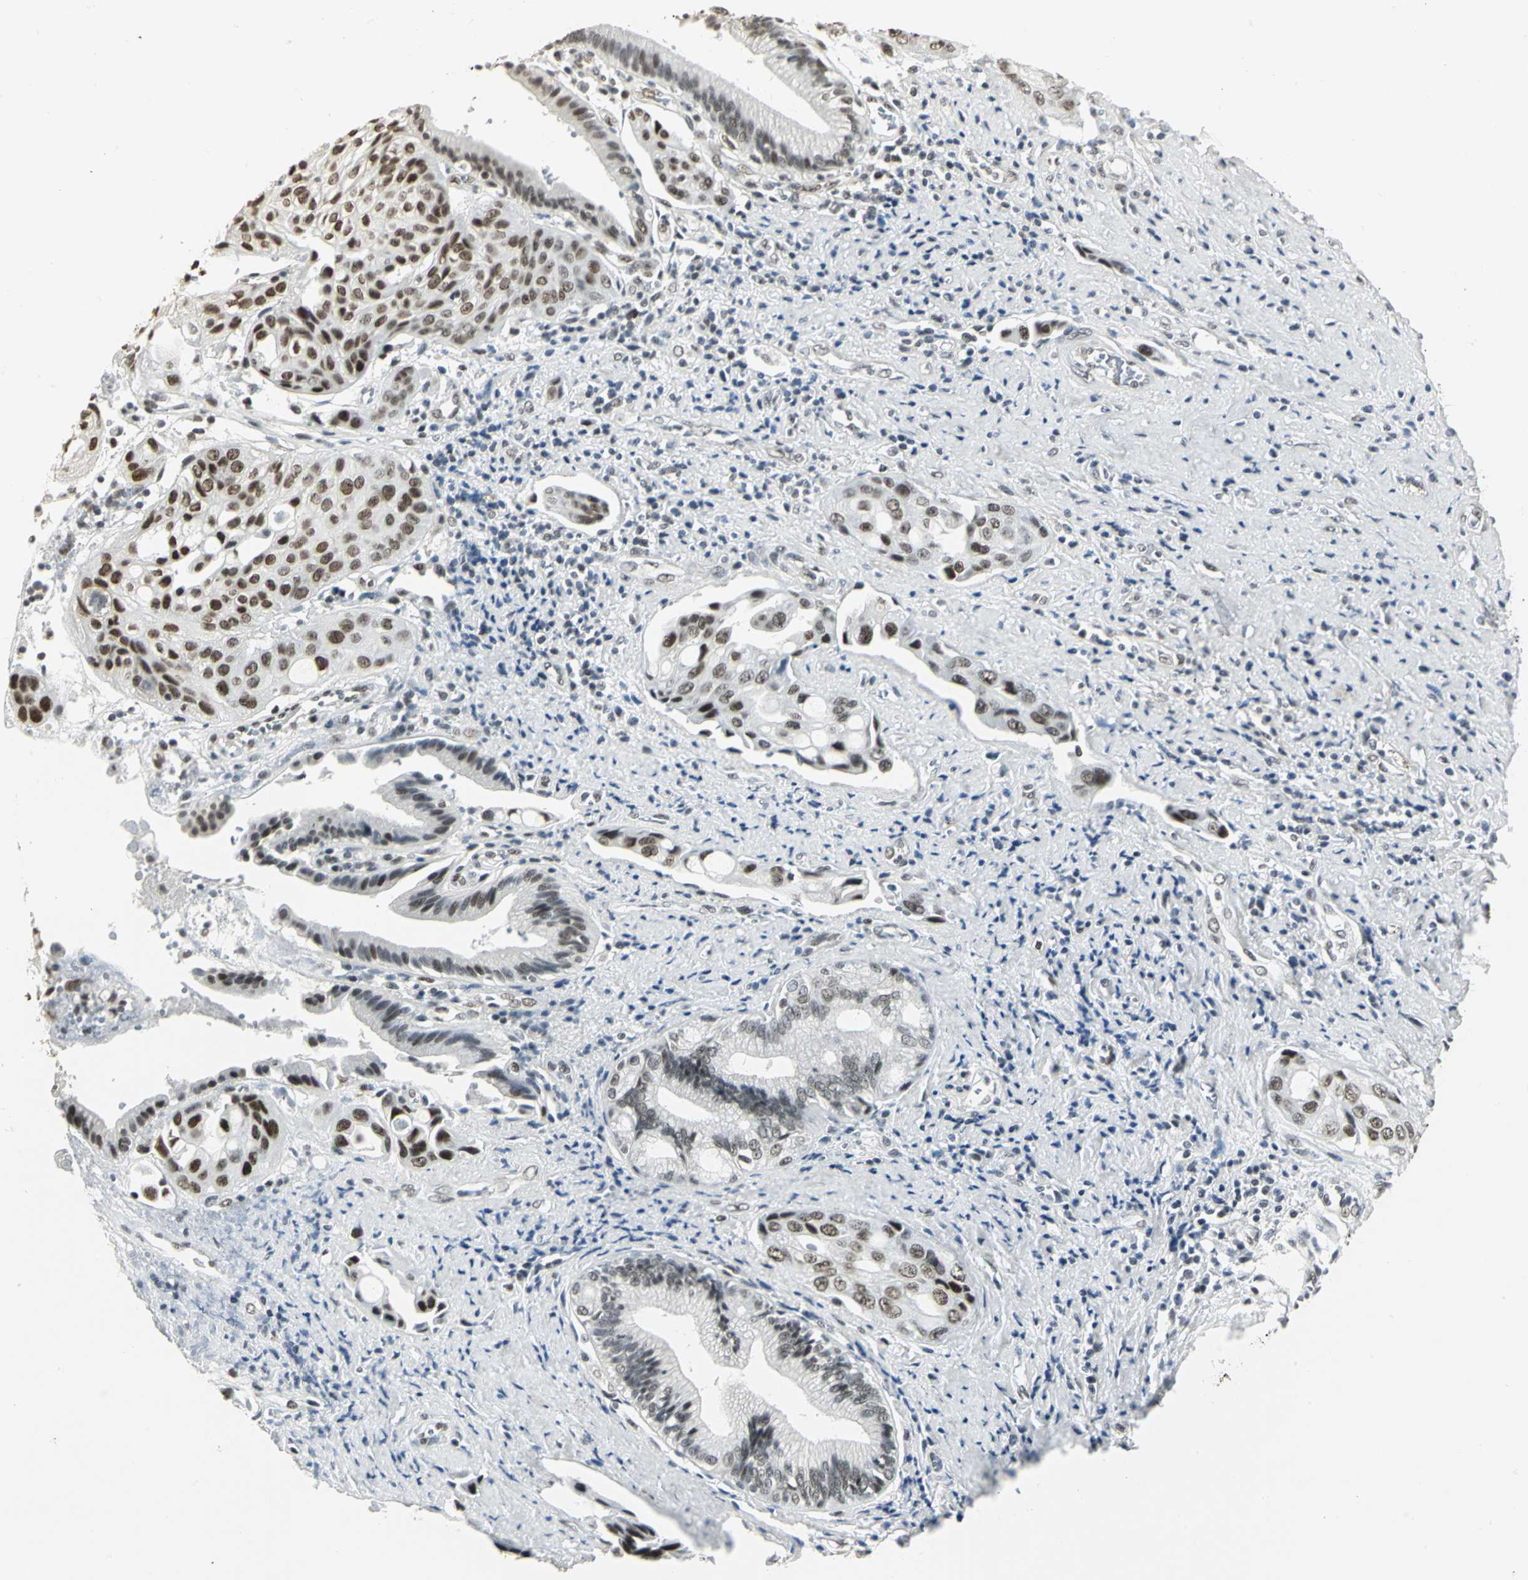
{"staining": {"intensity": "strong", "quantity": ">75%", "location": "nuclear"}, "tissue": "pancreatic cancer", "cell_type": "Tumor cells", "image_type": "cancer", "snomed": [{"axis": "morphology", "description": "Adenocarcinoma, NOS"}, {"axis": "topography", "description": "Pancreas"}], "caption": "Immunohistochemistry (IHC) image of neoplastic tissue: human pancreatic cancer (adenocarcinoma) stained using immunohistochemistry shows high levels of strong protein expression localized specifically in the nuclear of tumor cells, appearing as a nuclear brown color.", "gene": "CBX3", "patient": {"sex": "female", "age": 60}}